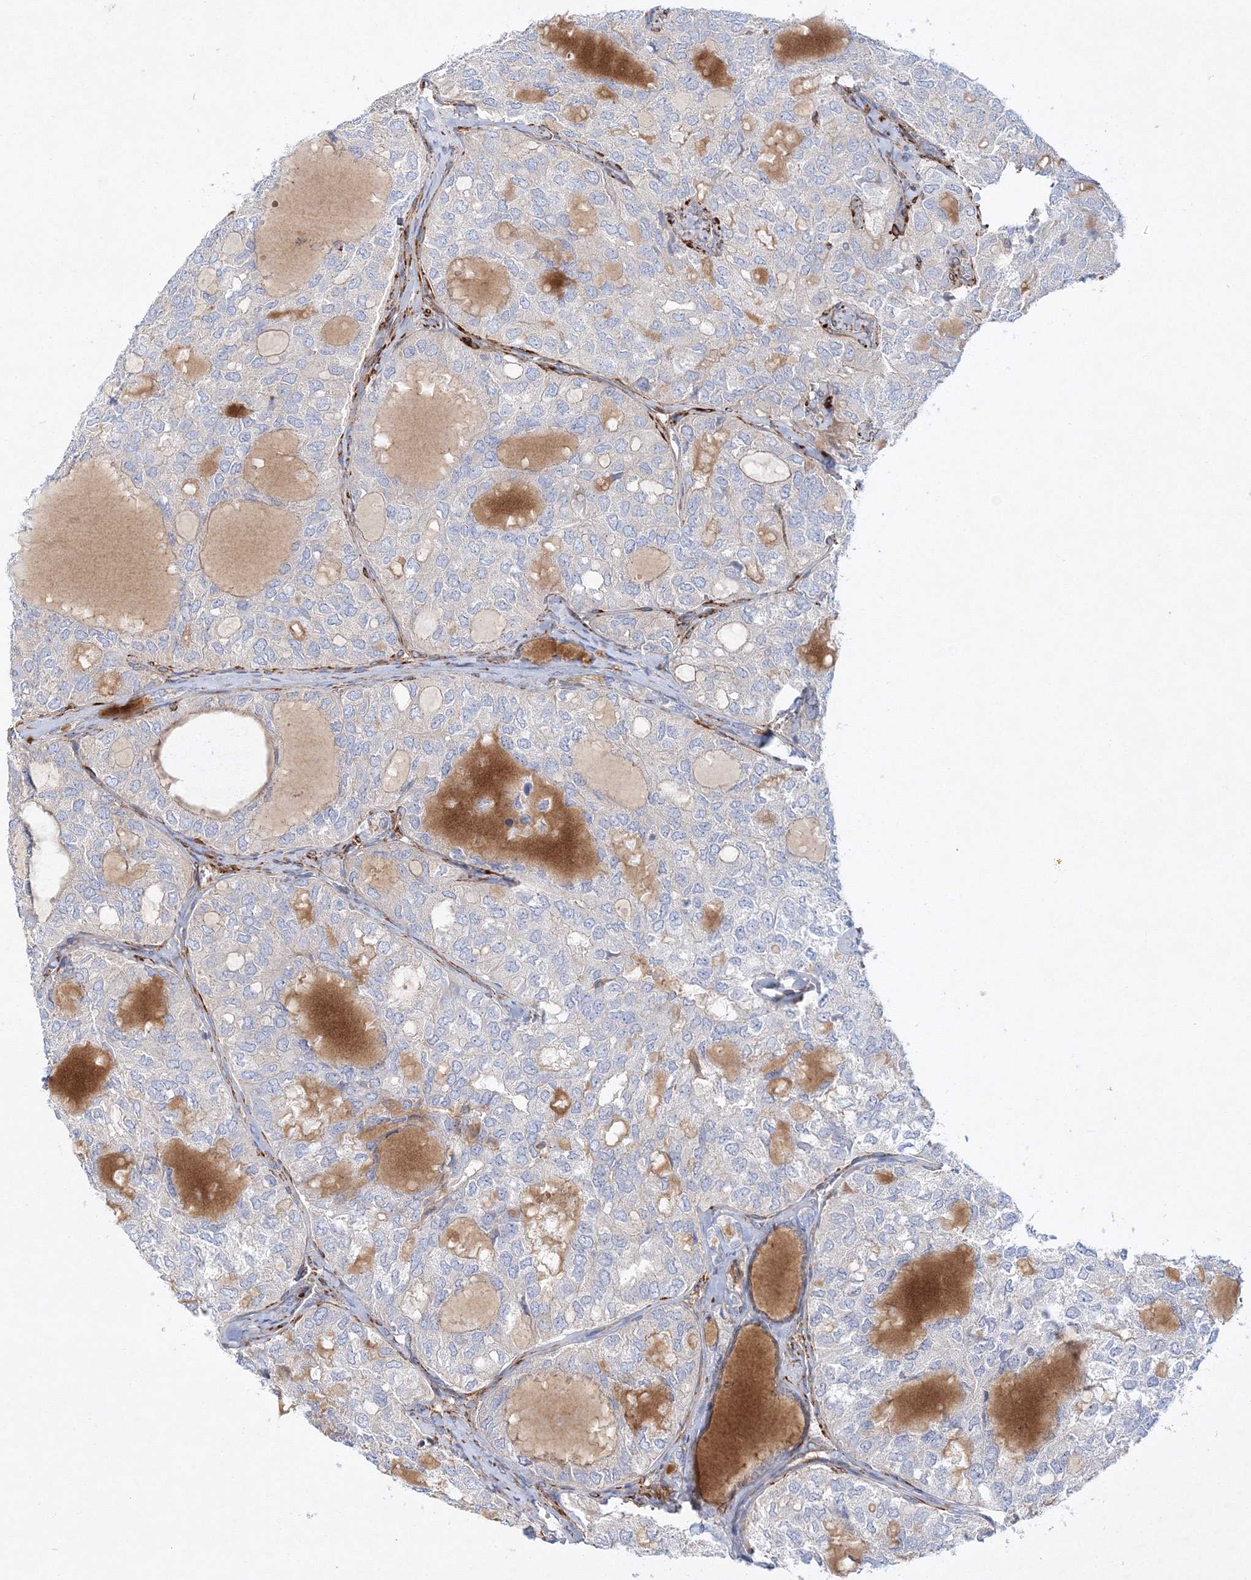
{"staining": {"intensity": "negative", "quantity": "none", "location": "none"}, "tissue": "thyroid cancer", "cell_type": "Tumor cells", "image_type": "cancer", "snomed": [{"axis": "morphology", "description": "Follicular adenoma carcinoma, NOS"}, {"axis": "topography", "description": "Thyroid gland"}], "caption": "Immunohistochemistry (IHC) micrograph of neoplastic tissue: thyroid cancer stained with DAB reveals no significant protein staining in tumor cells. Brightfield microscopy of immunohistochemistry stained with DAB (brown) and hematoxylin (blue), captured at high magnification.", "gene": "ZFYVE16", "patient": {"sex": "male", "age": 75}}